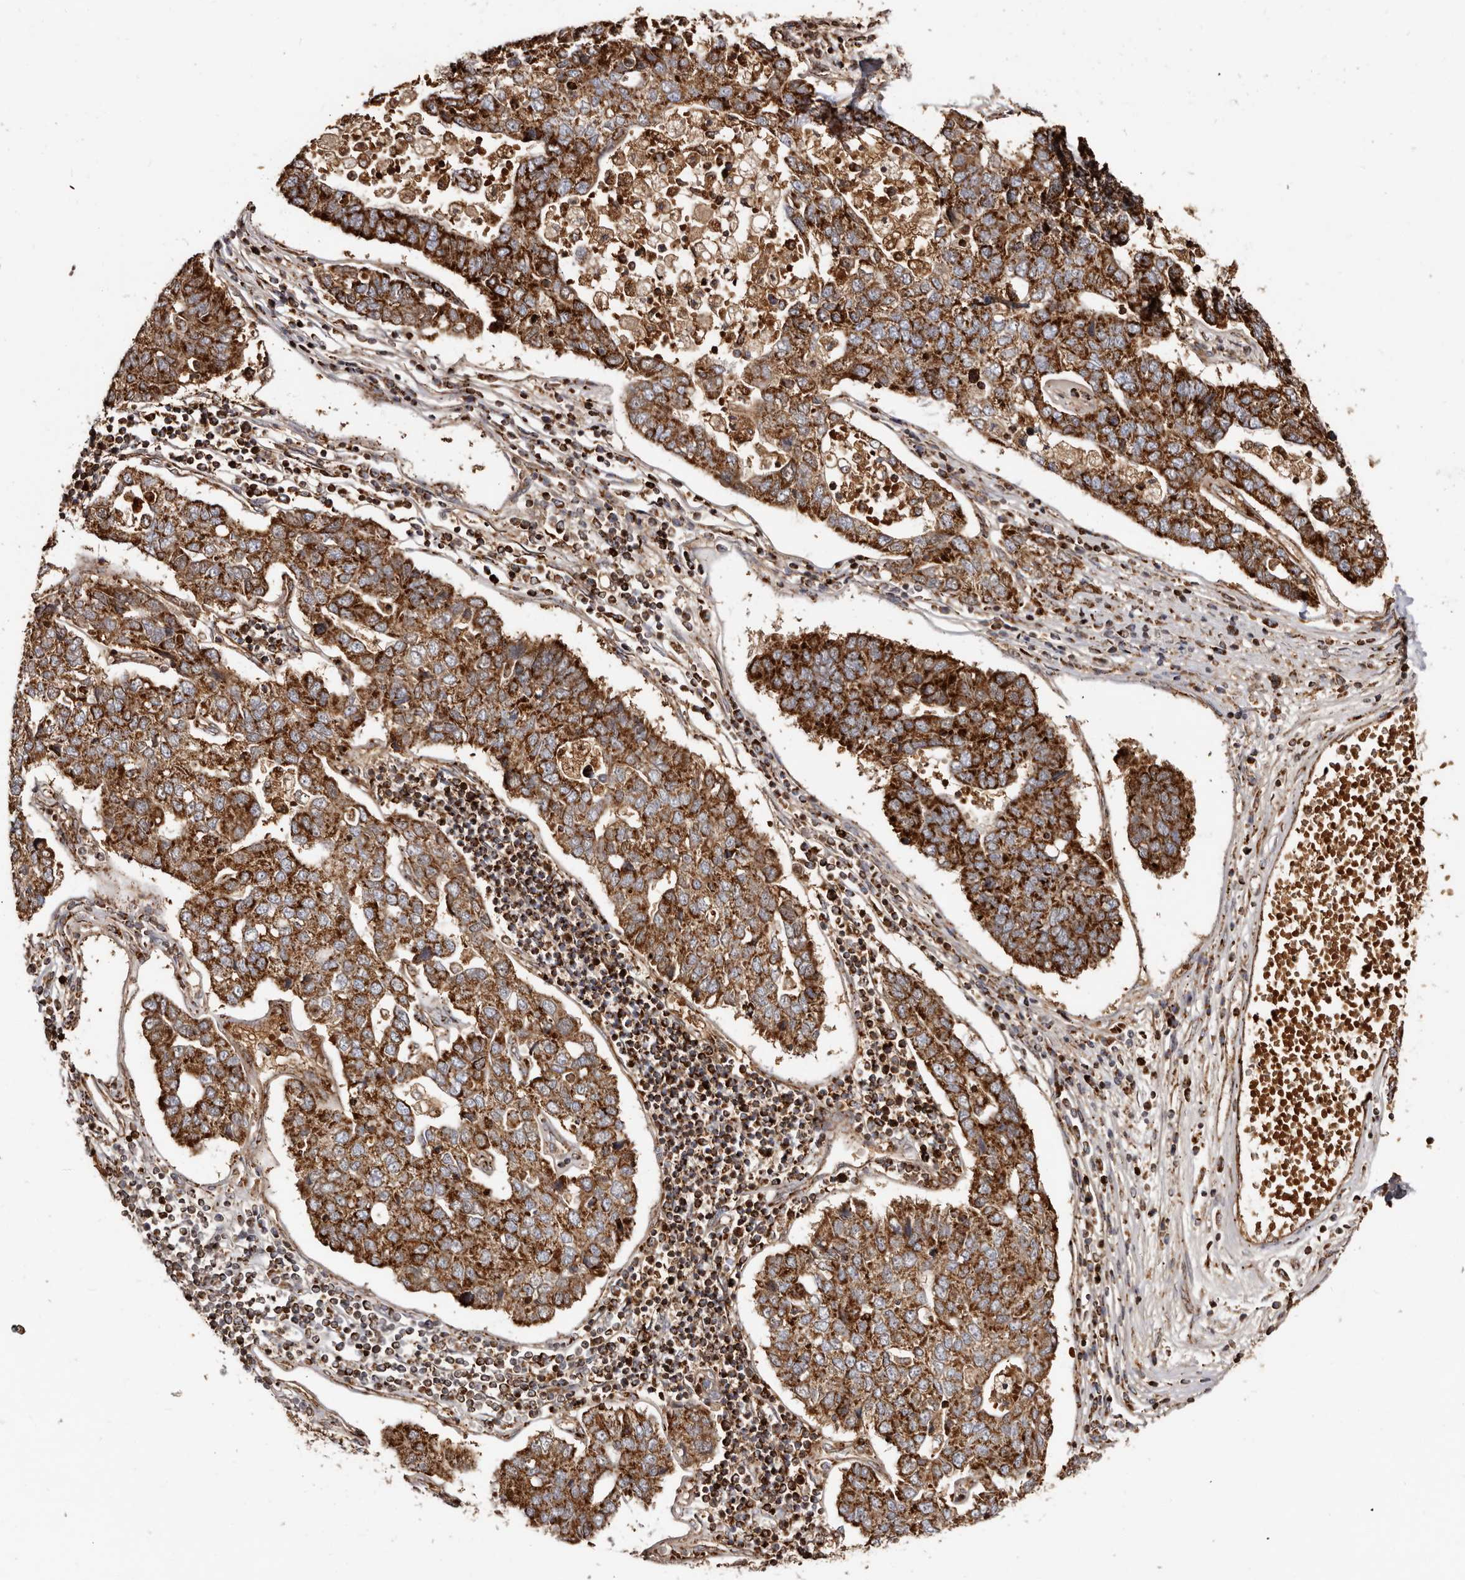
{"staining": {"intensity": "strong", "quantity": ">75%", "location": "cytoplasmic/membranous"}, "tissue": "pancreatic cancer", "cell_type": "Tumor cells", "image_type": "cancer", "snomed": [{"axis": "morphology", "description": "Adenocarcinoma, NOS"}, {"axis": "topography", "description": "Pancreas"}], "caption": "Immunohistochemistry of human pancreatic cancer reveals high levels of strong cytoplasmic/membranous staining in about >75% of tumor cells.", "gene": "BAX", "patient": {"sex": "female", "age": 61}}